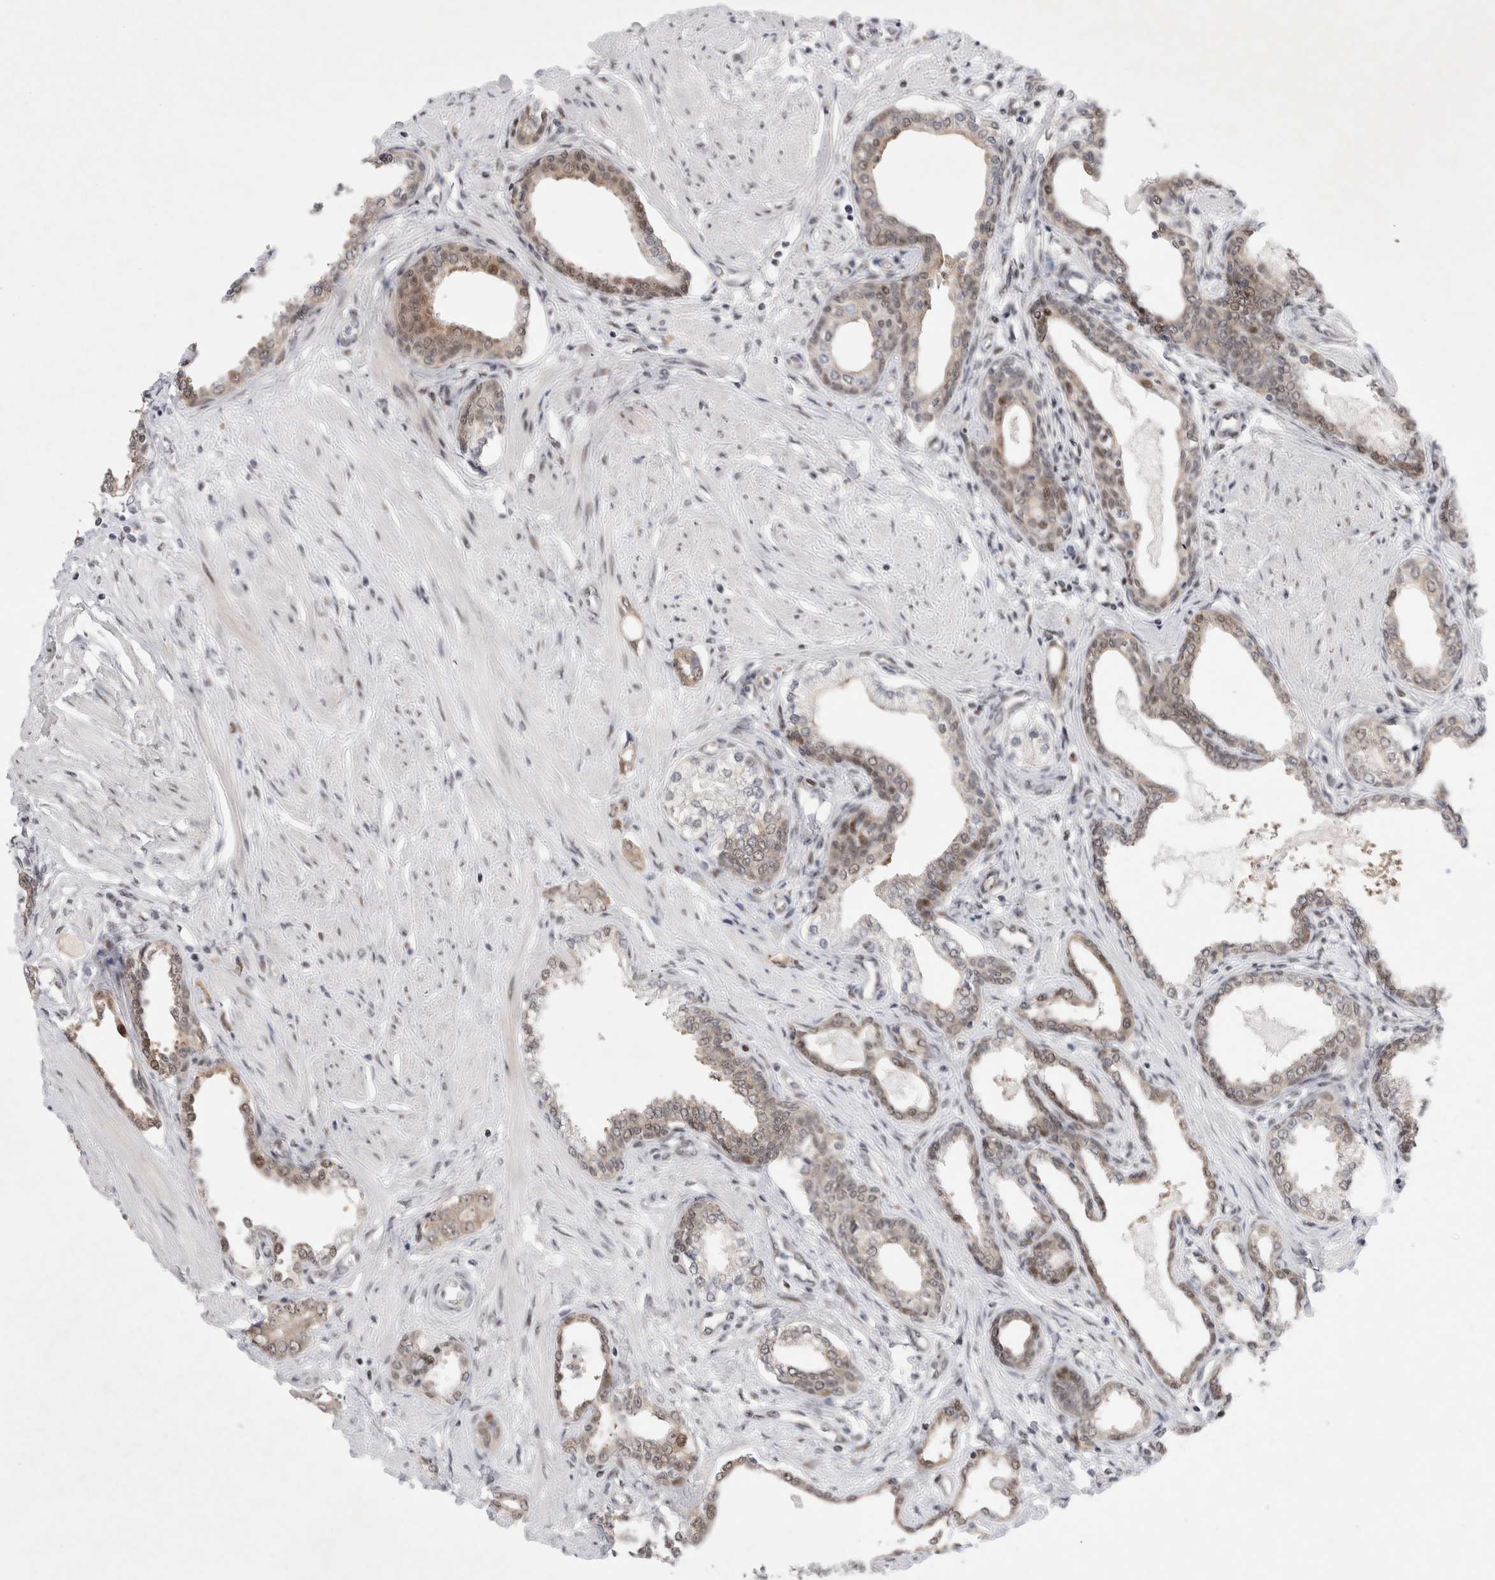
{"staining": {"intensity": "weak", "quantity": ">75%", "location": "cytoplasmic/membranous,nuclear"}, "tissue": "prostate cancer", "cell_type": "Tumor cells", "image_type": "cancer", "snomed": [{"axis": "morphology", "description": "Adenocarcinoma, High grade"}, {"axis": "topography", "description": "Prostate"}], "caption": "Immunohistochemistry image of neoplastic tissue: human prostate adenocarcinoma (high-grade) stained using immunohistochemistry reveals low levels of weak protein expression localized specifically in the cytoplasmic/membranous and nuclear of tumor cells, appearing as a cytoplasmic/membranous and nuclear brown color.", "gene": "WIPF2", "patient": {"sex": "male", "age": 52}}